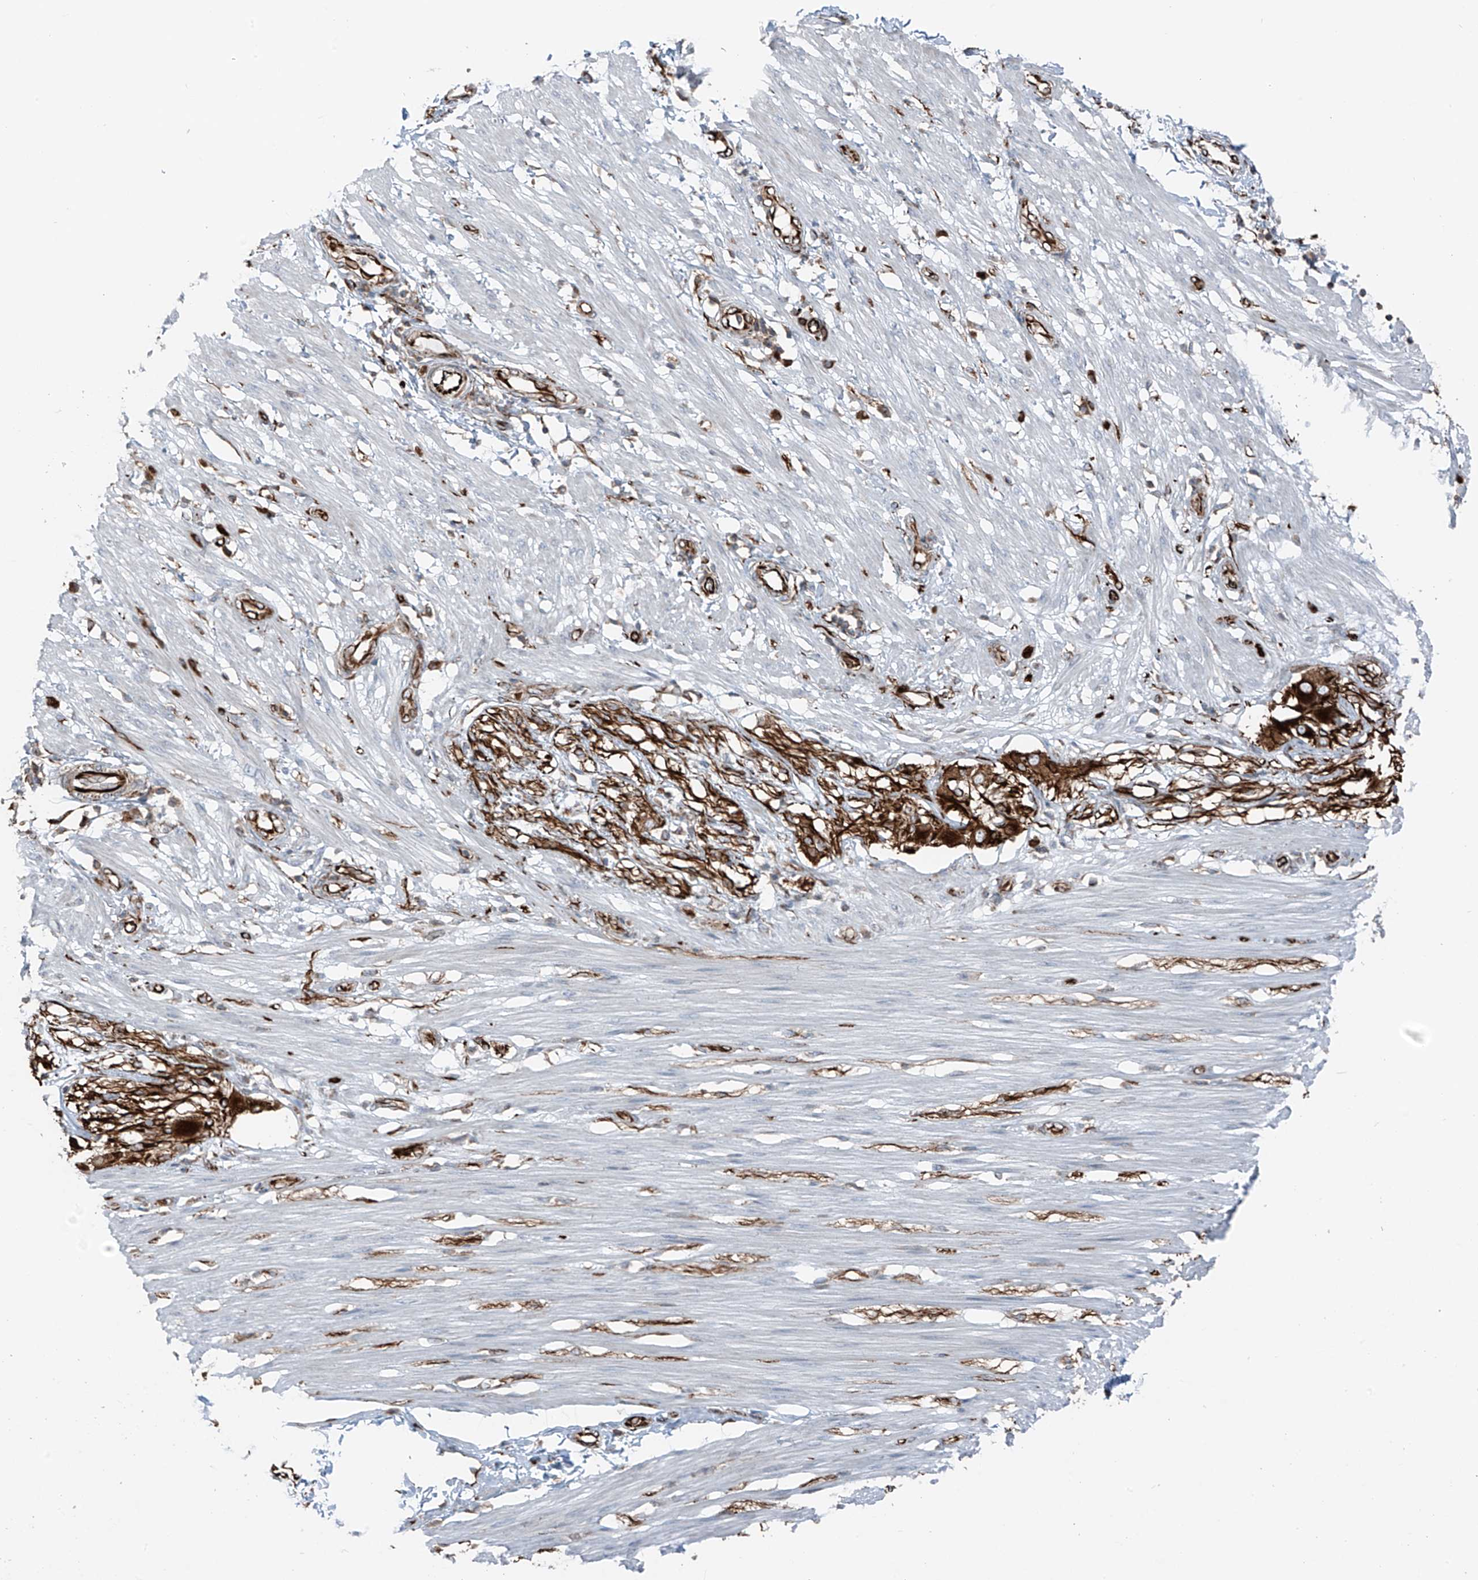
{"staining": {"intensity": "weak", "quantity": "<25%", "location": "cytoplasmic/membranous"}, "tissue": "smooth muscle", "cell_type": "Smooth muscle cells", "image_type": "normal", "snomed": [{"axis": "morphology", "description": "Normal tissue, NOS"}, {"axis": "morphology", "description": "Adenocarcinoma, NOS"}, {"axis": "topography", "description": "Colon"}, {"axis": "topography", "description": "Peripheral nerve tissue"}], "caption": "IHC image of unremarkable smooth muscle: human smooth muscle stained with DAB reveals no significant protein positivity in smooth muscle cells.", "gene": "ERLEC1", "patient": {"sex": "male", "age": 14}}